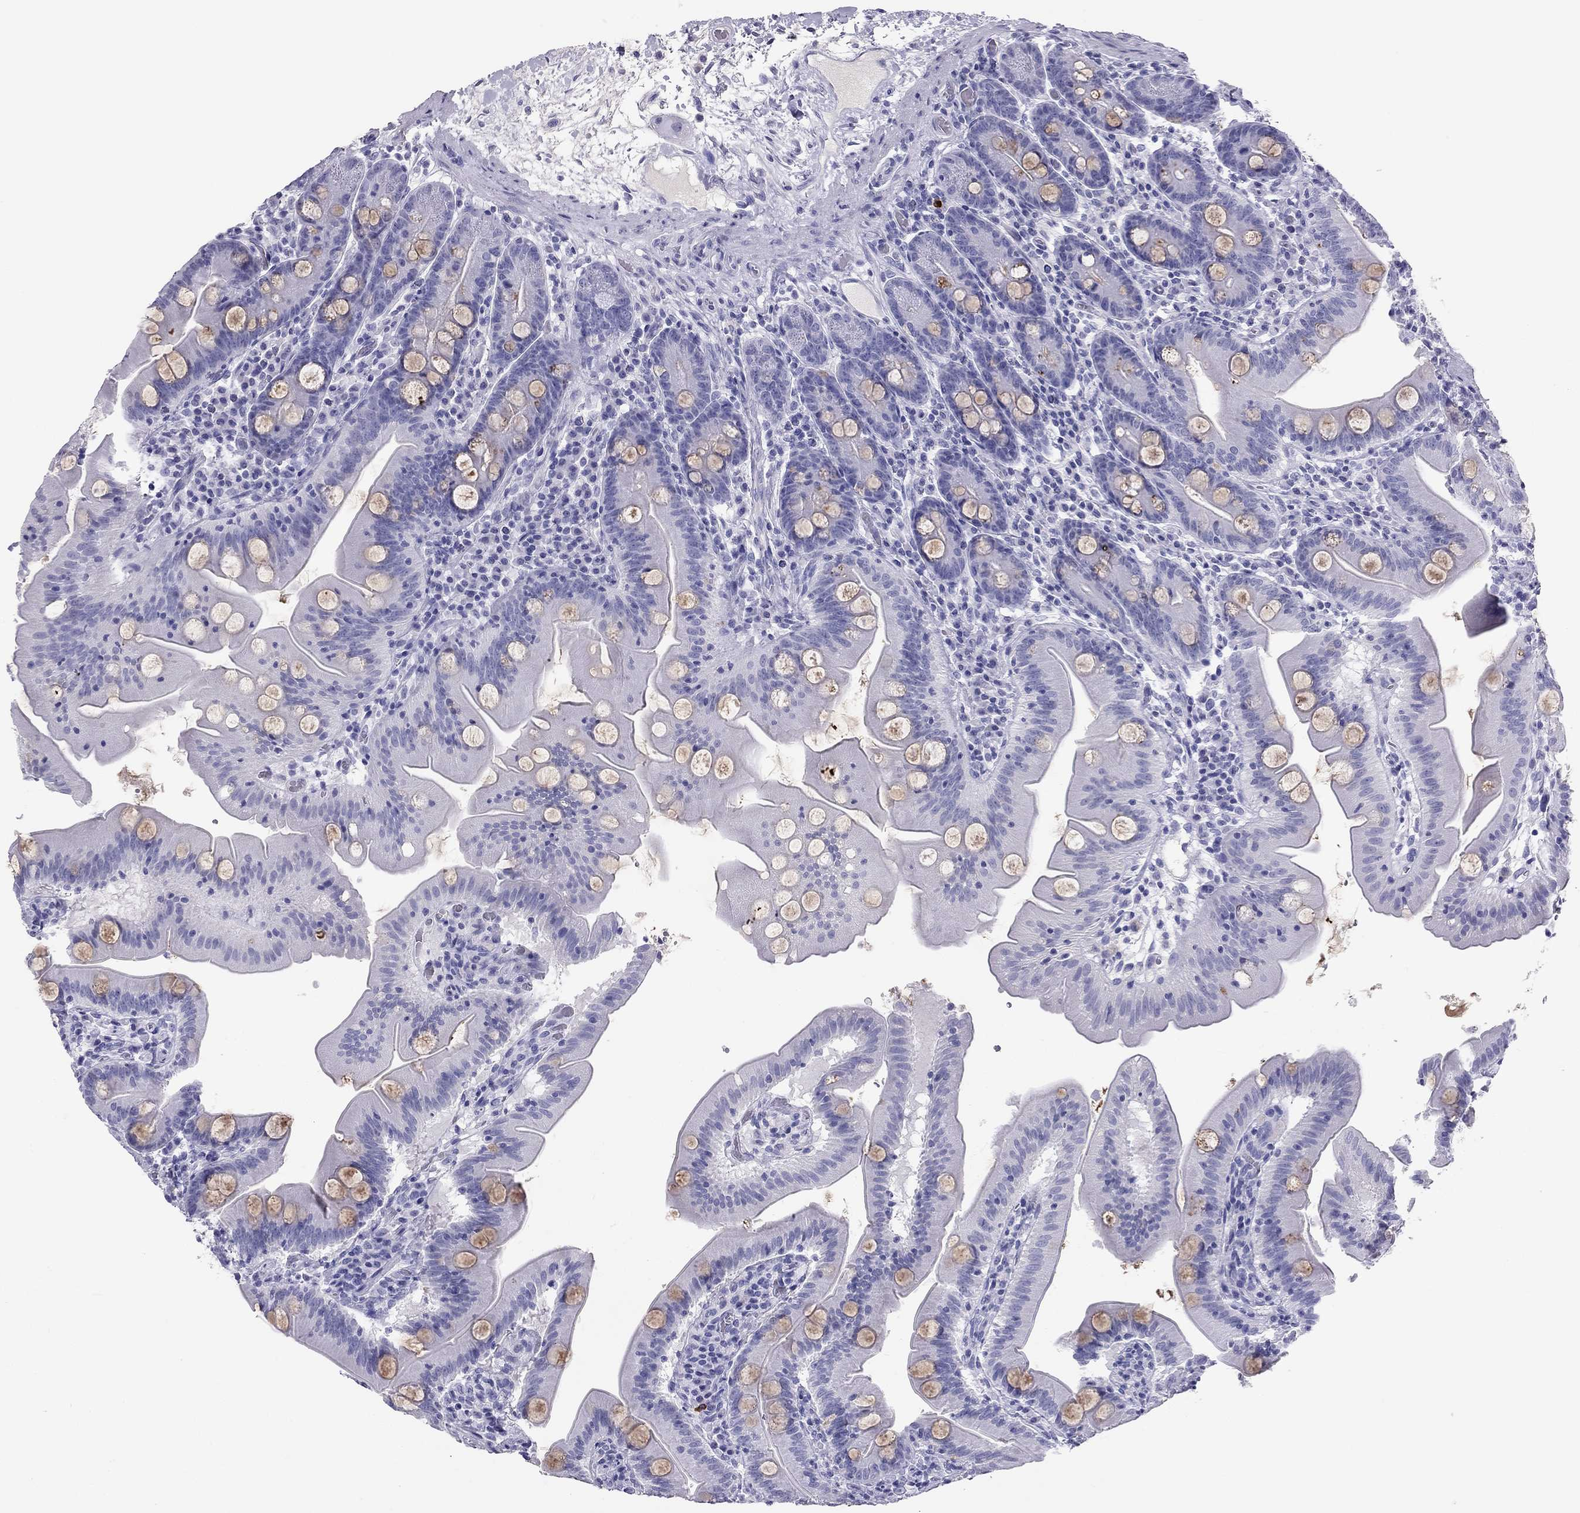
{"staining": {"intensity": "moderate", "quantity": "<25%", "location": "cytoplasmic/membranous"}, "tissue": "small intestine", "cell_type": "Glandular cells", "image_type": "normal", "snomed": [{"axis": "morphology", "description": "Normal tissue, NOS"}, {"axis": "topography", "description": "Small intestine"}], "caption": "About <25% of glandular cells in normal human small intestine display moderate cytoplasmic/membranous protein positivity as visualized by brown immunohistochemical staining.", "gene": "KLRG1", "patient": {"sex": "male", "age": 37}}